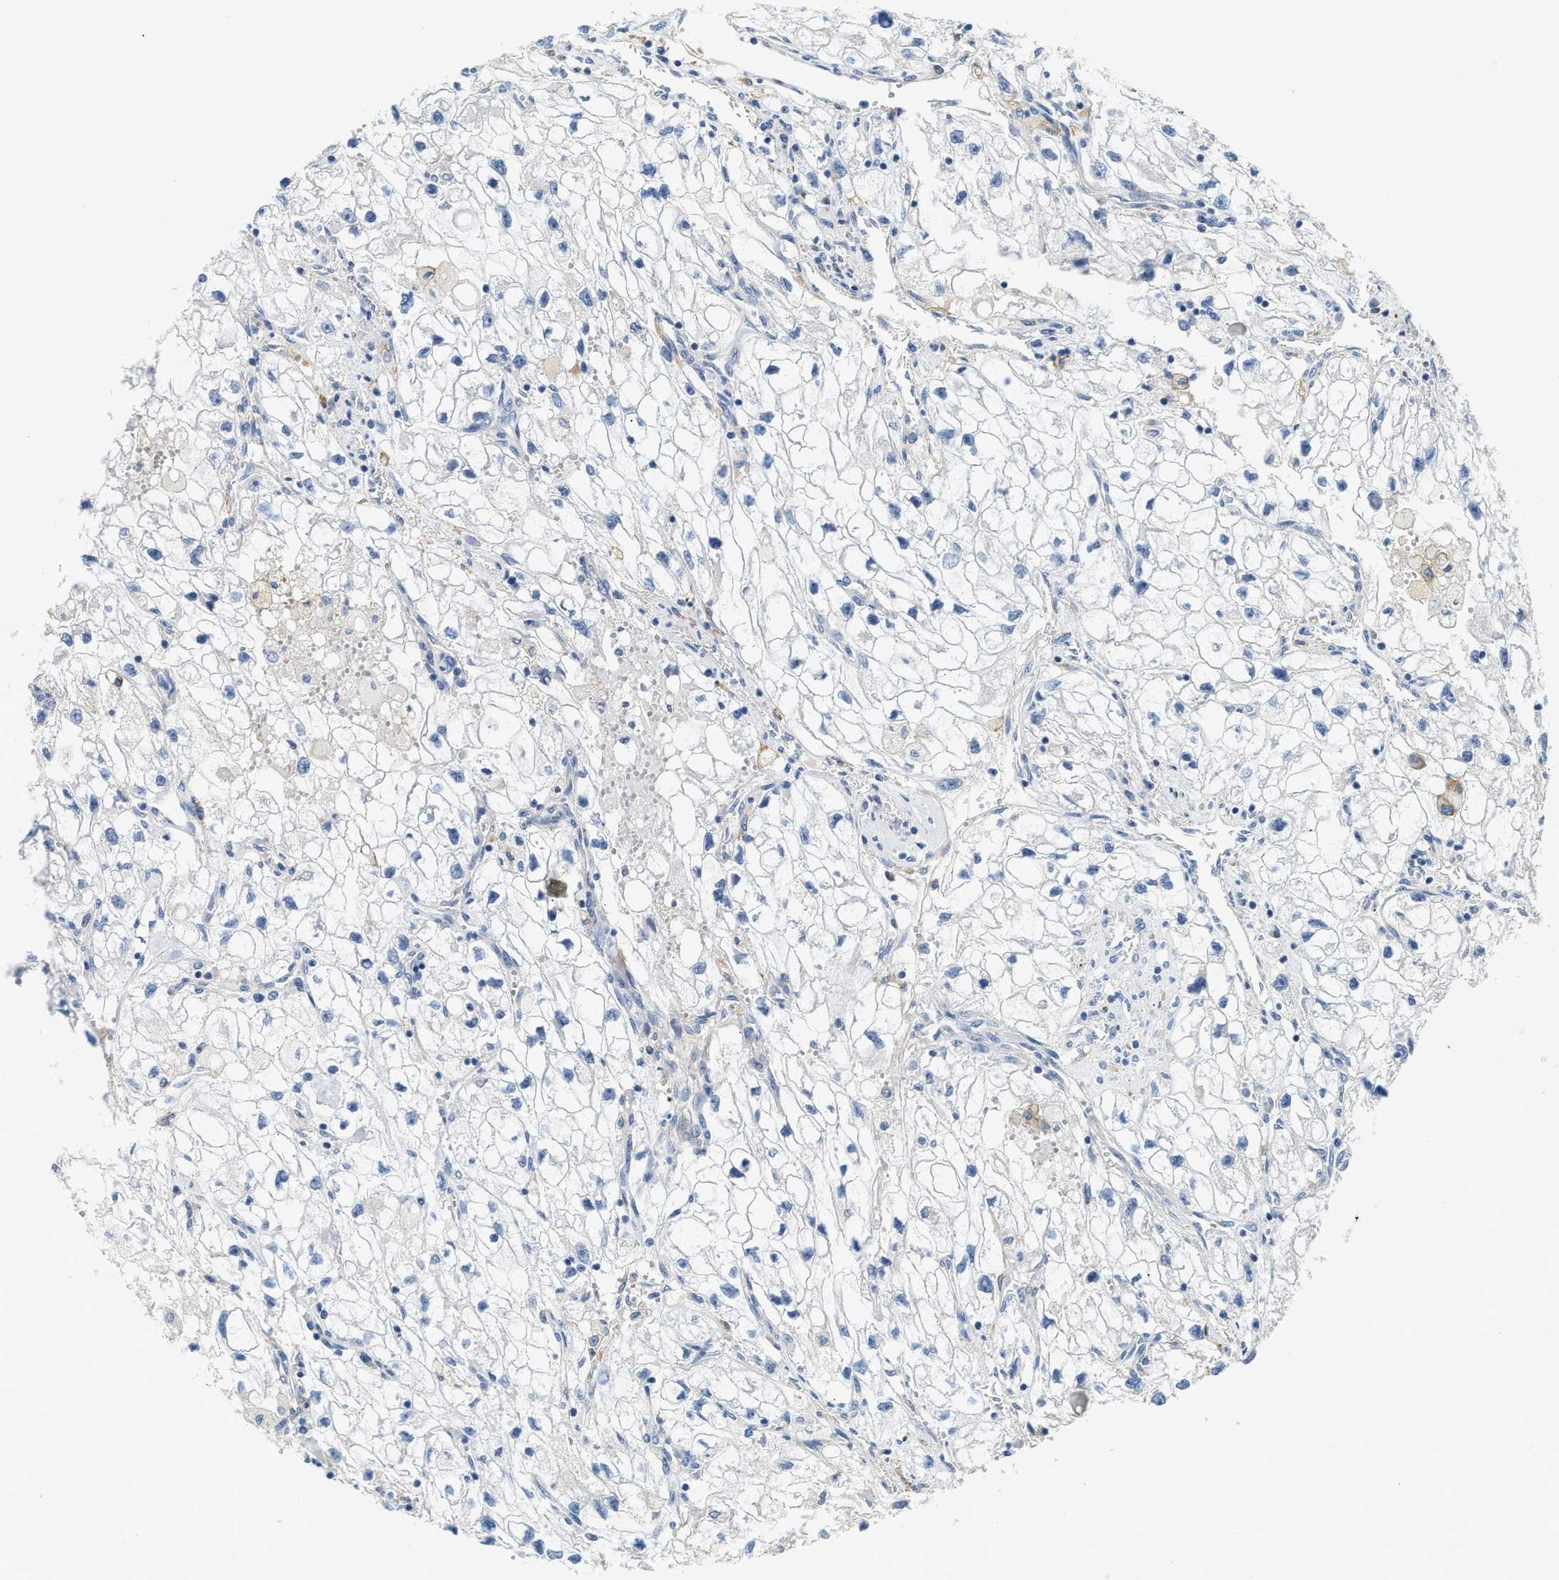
{"staining": {"intensity": "negative", "quantity": "none", "location": "none"}, "tissue": "renal cancer", "cell_type": "Tumor cells", "image_type": "cancer", "snomed": [{"axis": "morphology", "description": "Adenocarcinoma, NOS"}, {"axis": "topography", "description": "Kidney"}], "caption": "Protein analysis of renal cancer (adenocarcinoma) displays no significant positivity in tumor cells. Nuclei are stained in blue.", "gene": "NSUN7", "patient": {"sex": "female", "age": 70}}